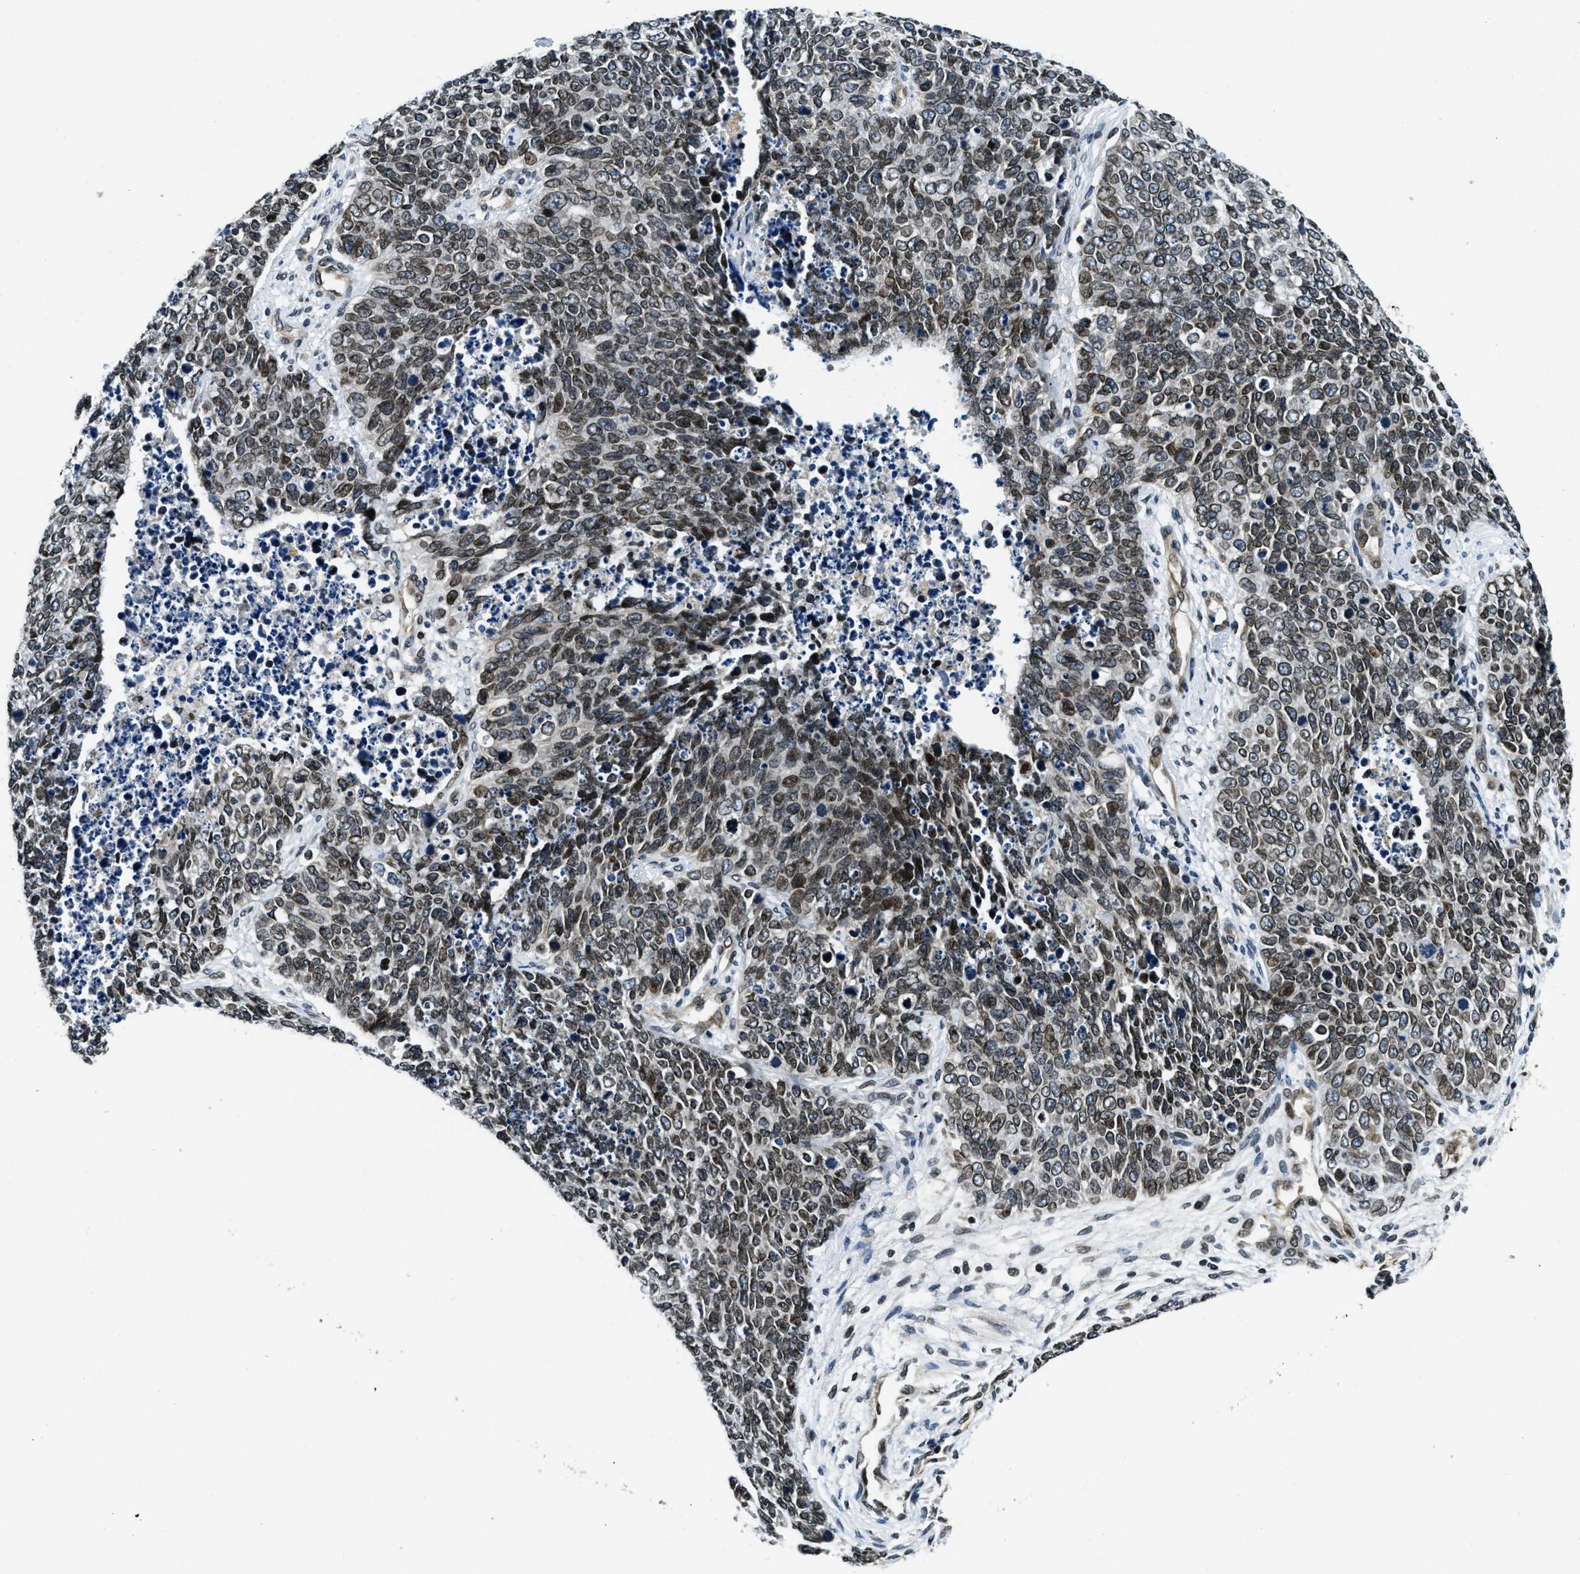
{"staining": {"intensity": "moderate", "quantity": ">75%", "location": "nuclear"}, "tissue": "cervical cancer", "cell_type": "Tumor cells", "image_type": "cancer", "snomed": [{"axis": "morphology", "description": "Squamous cell carcinoma, NOS"}, {"axis": "topography", "description": "Cervix"}], "caption": "Squamous cell carcinoma (cervical) tissue demonstrates moderate nuclear staining in approximately >75% of tumor cells, visualized by immunohistochemistry.", "gene": "ZC3HC1", "patient": {"sex": "female", "age": 63}}